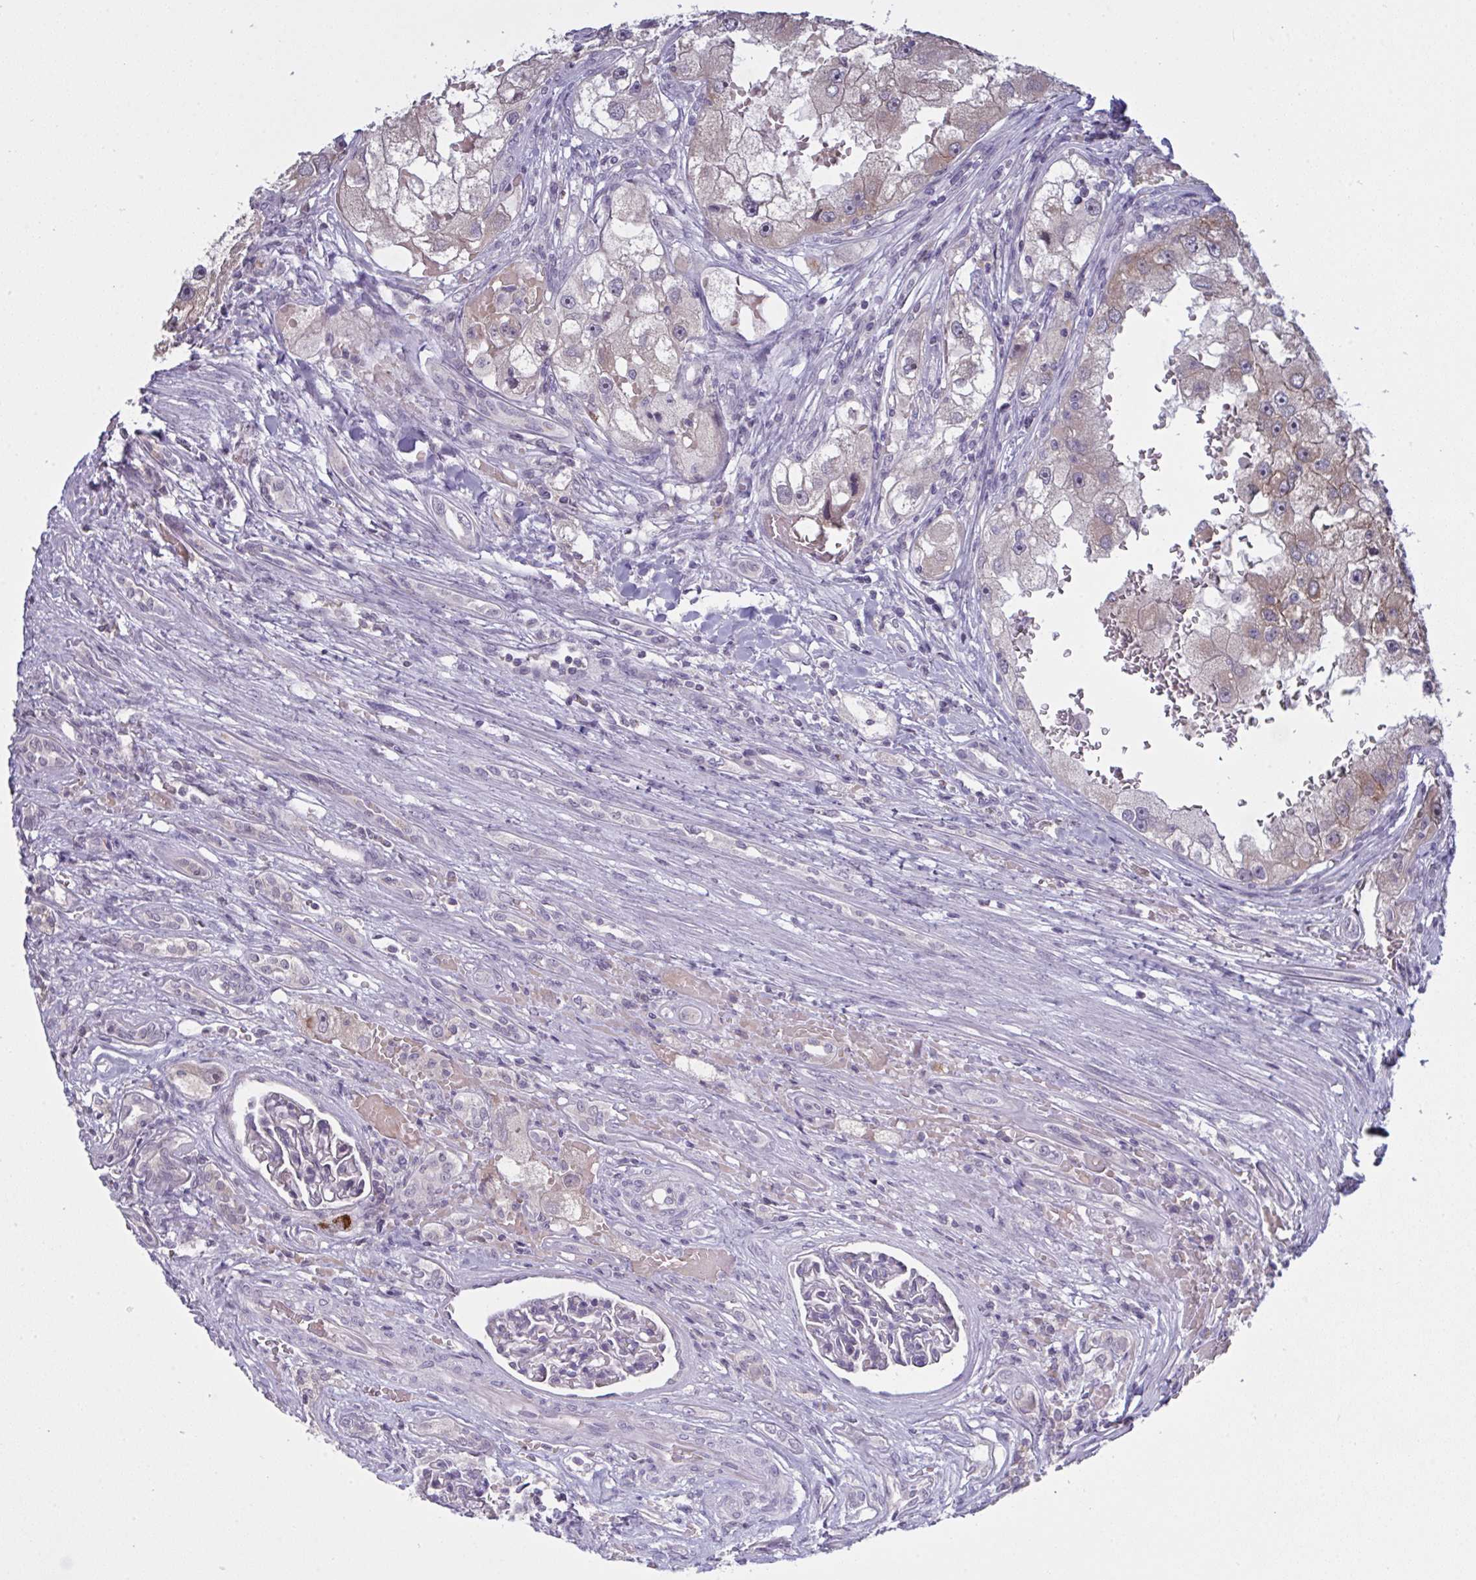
{"staining": {"intensity": "weak", "quantity": "25%-75%", "location": "cytoplasmic/membranous"}, "tissue": "renal cancer", "cell_type": "Tumor cells", "image_type": "cancer", "snomed": [{"axis": "morphology", "description": "Adenocarcinoma, NOS"}, {"axis": "topography", "description": "Kidney"}], "caption": "This photomicrograph reveals IHC staining of human adenocarcinoma (renal), with low weak cytoplasmic/membranous staining in about 25%-75% of tumor cells.", "gene": "ZNF784", "patient": {"sex": "male", "age": 63}}